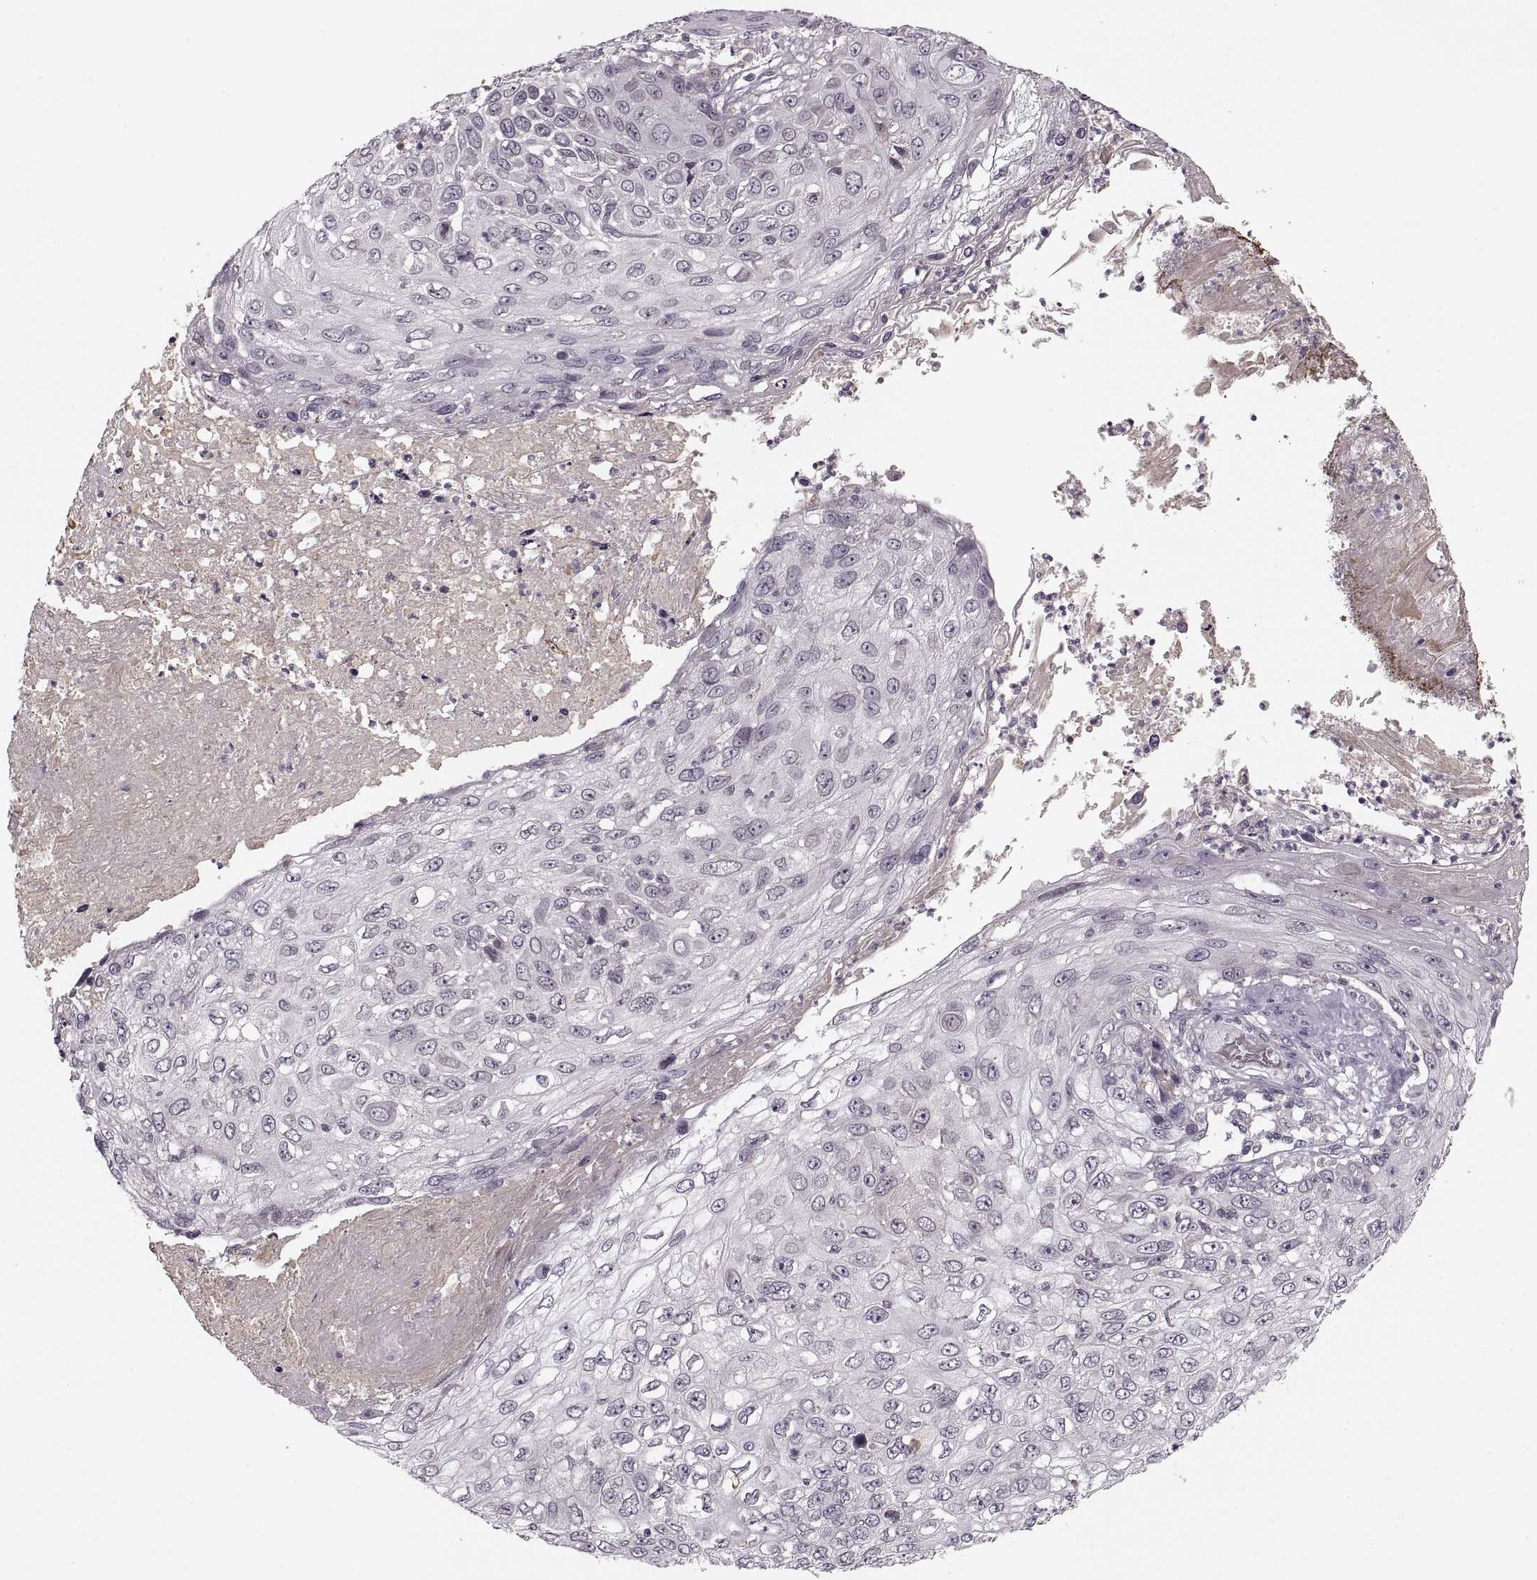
{"staining": {"intensity": "negative", "quantity": "none", "location": "none"}, "tissue": "skin cancer", "cell_type": "Tumor cells", "image_type": "cancer", "snomed": [{"axis": "morphology", "description": "Squamous cell carcinoma, NOS"}, {"axis": "topography", "description": "Skin"}], "caption": "Human skin cancer (squamous cell carcinoma) stained for a protein using immunohistochemistry (IHC) exhibits no positivity in tumor cells.", "gene": "ASIC3", "patient": {"sex": "male", "age": 92}}